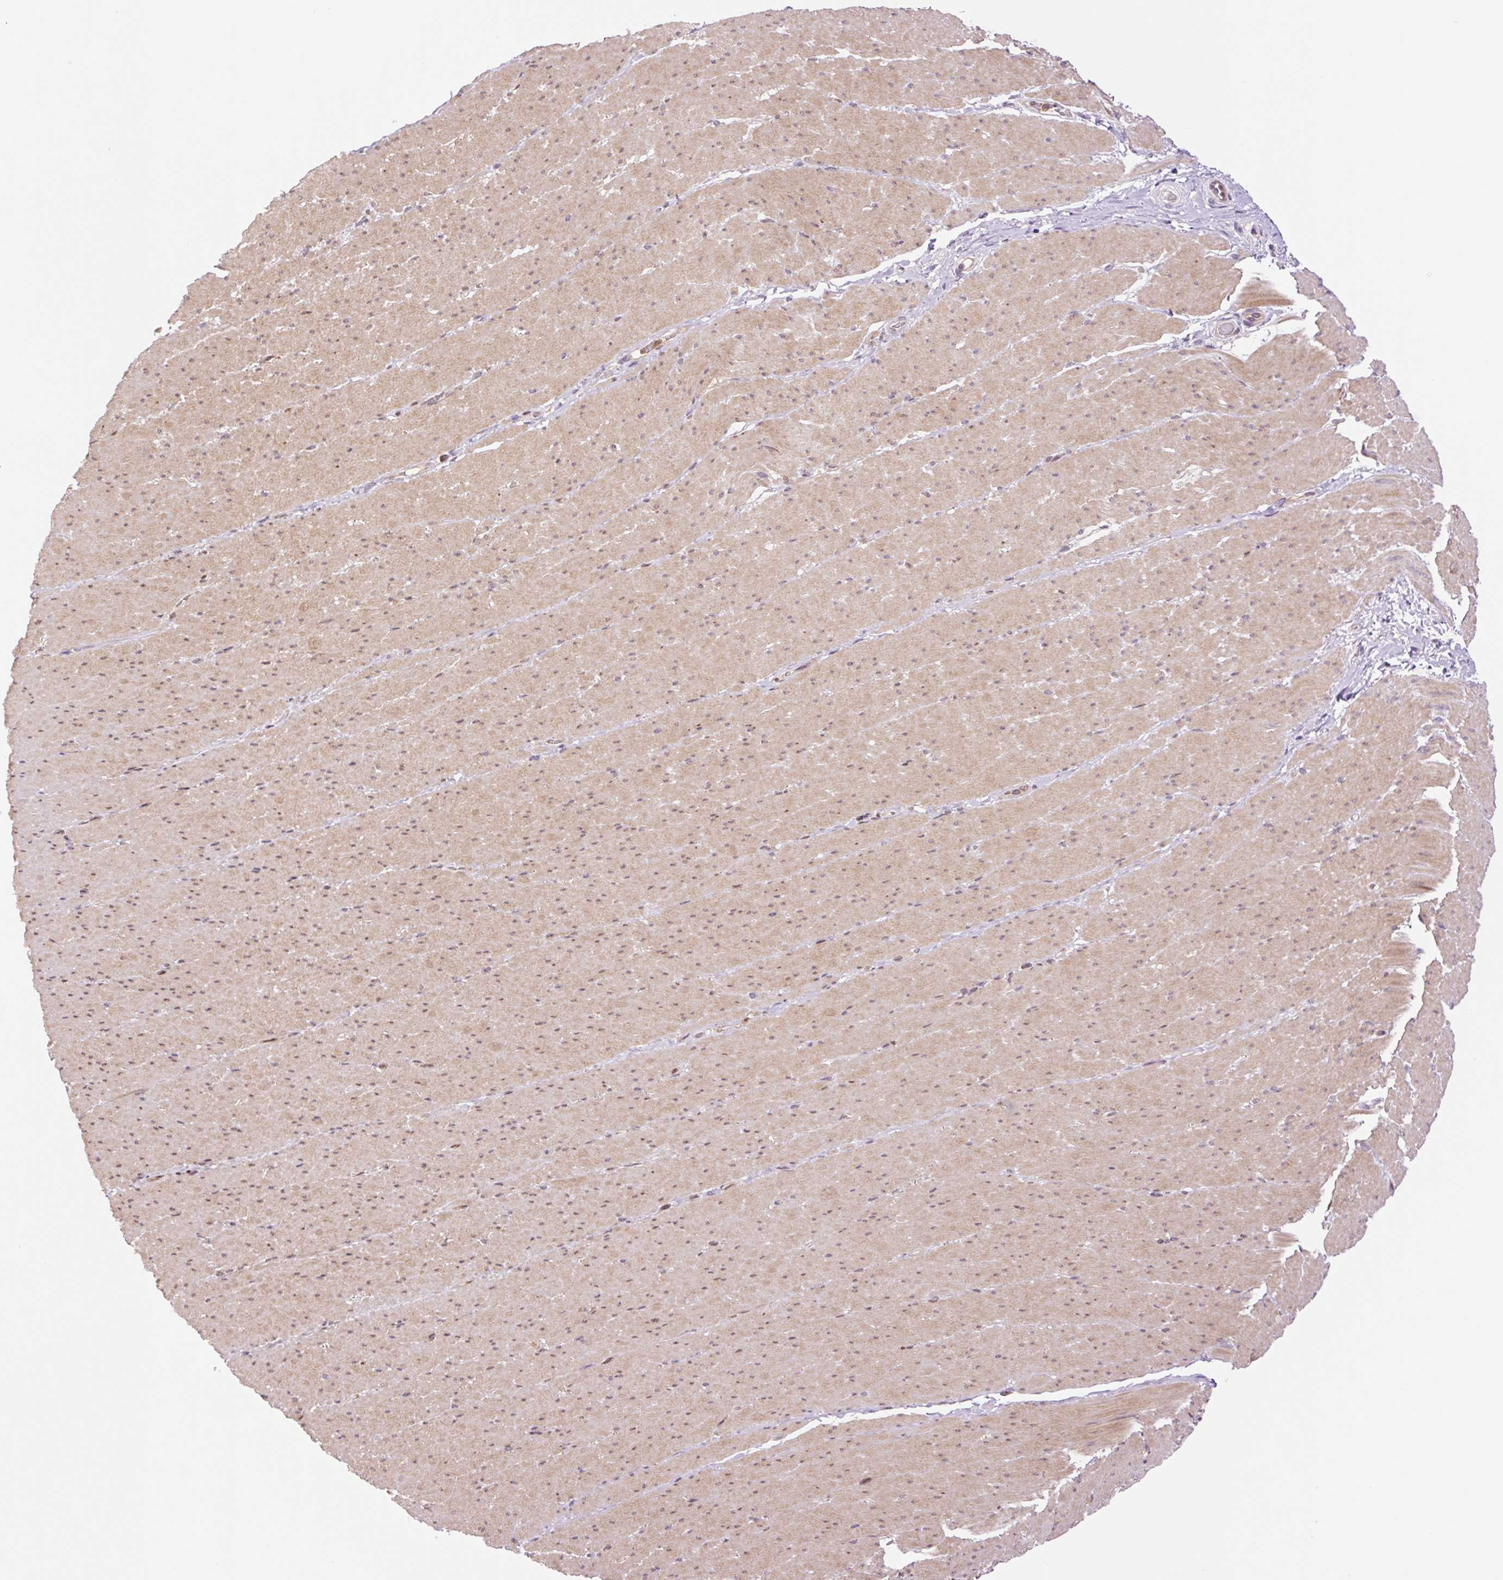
{"staining": {"intensity": "weak", "quantity": "25%-75%", "location": "cytoplasmic/membranous"}, "tissue": "smooth muscle", "cell_type": "Smooth muscle cells", "image_type": "normal", "snomed": [{"axis": "morphology", "description": "Normal tissue, NOS"}, {"axis": "topography", "description": "Smooth muscle"}, {"axis": "topography", "description": "Rectum"}], "caption": "Smooth muscle cells show low levels of weak cytoplasmic/membranous expression in about 25%-75% of cells in normal smooth muscle.", "gene": "DPPA4", "patient": {"sex": "male", "age": 53}}